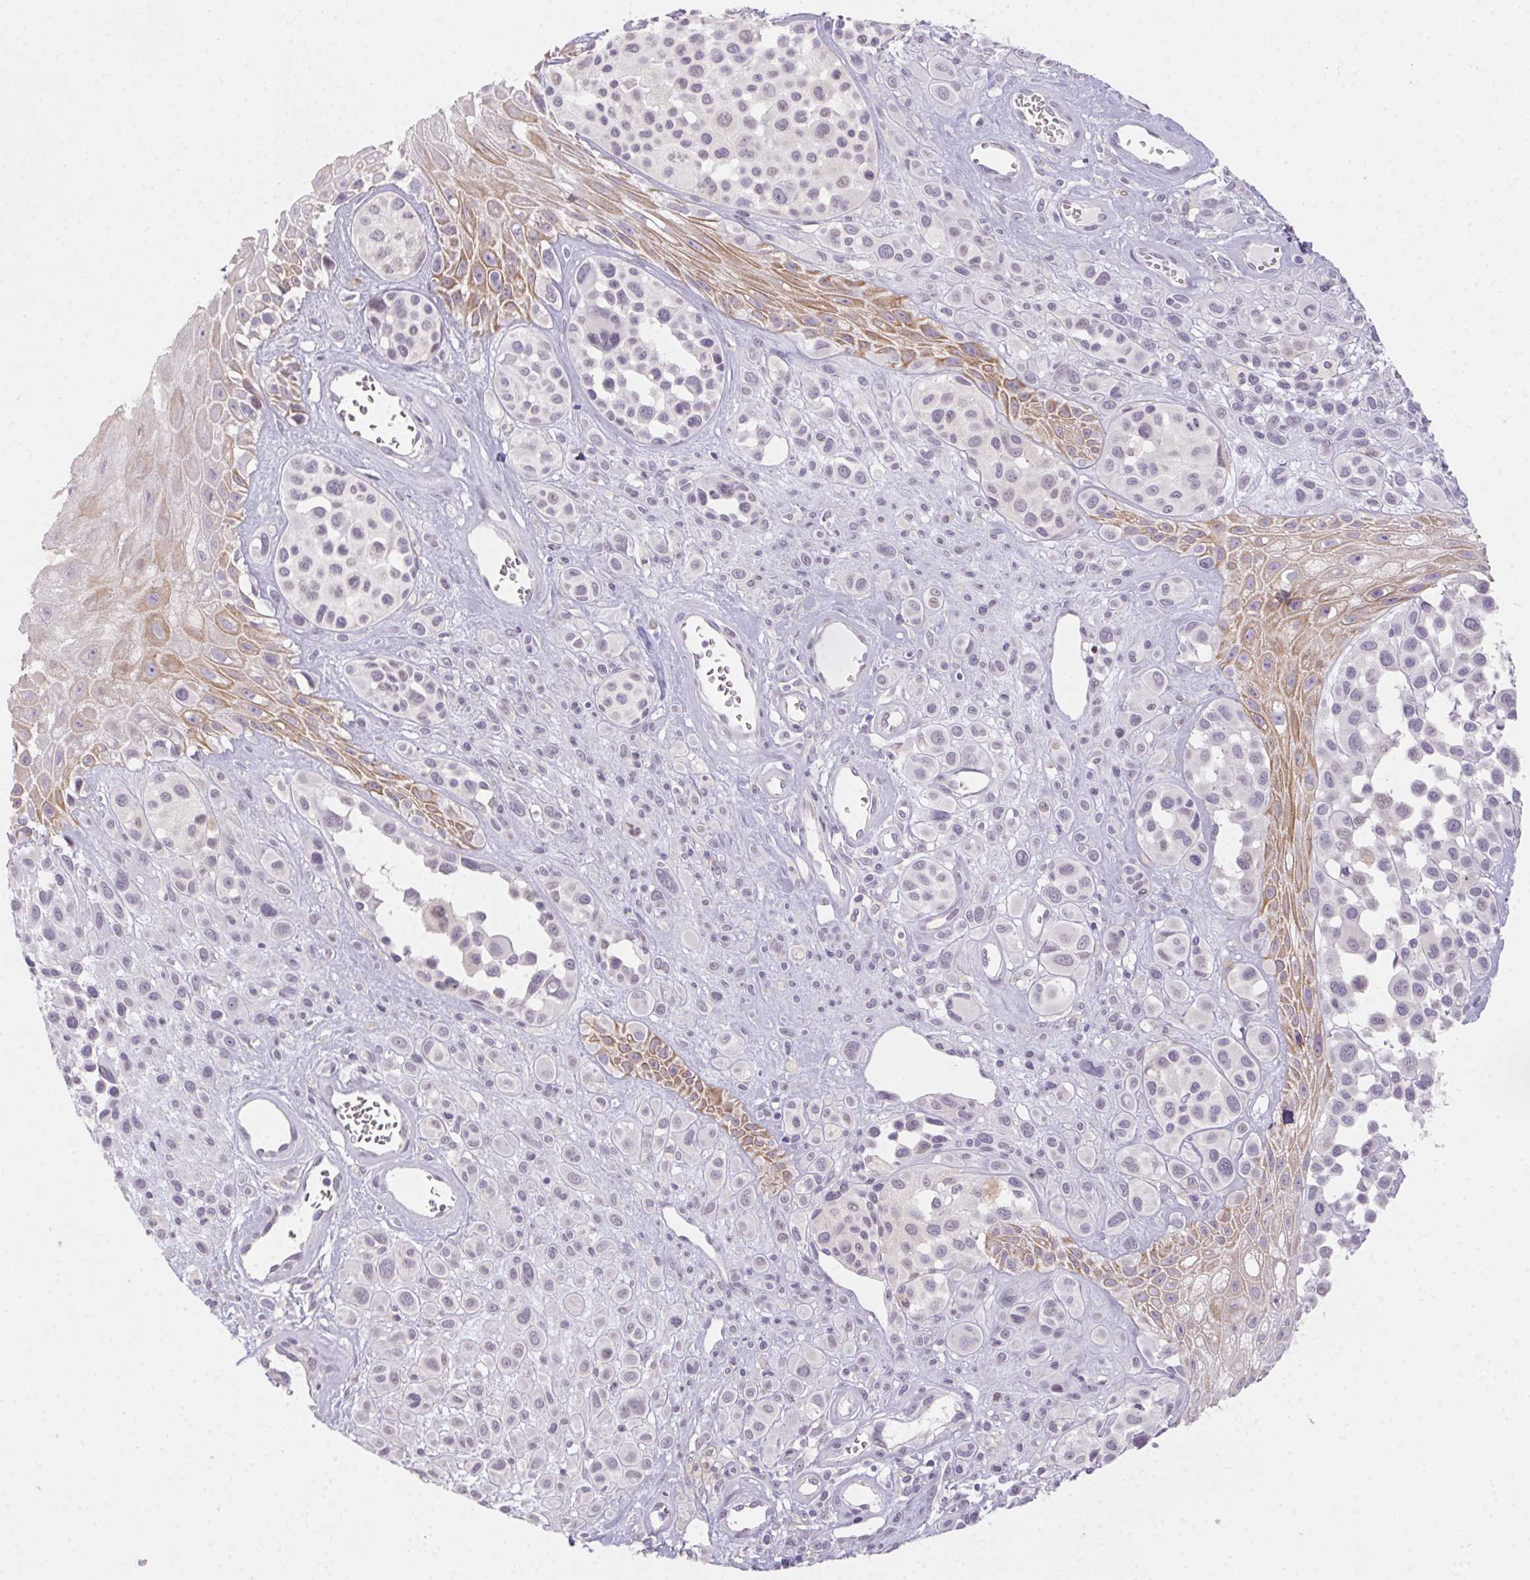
{"staining": {"intensity": "weak", "quantity": "<25%", "location": "nuclear"}, "tissue": "melanoma", "cell_type": "Tumor cells", "image_type": "cancer", "snomed": [{"axis": "morphology", "description": "Malignant melanoma, NOS"}, {"axis": "topography", "description": "Skin"}], "caption": "High power microscopy image of an immunohistochemistry micrograph of melanoma, revealing no significant staining in tumor cells.", "gene": "MORC1", "patient": {"sex": "male", "age": 77}}